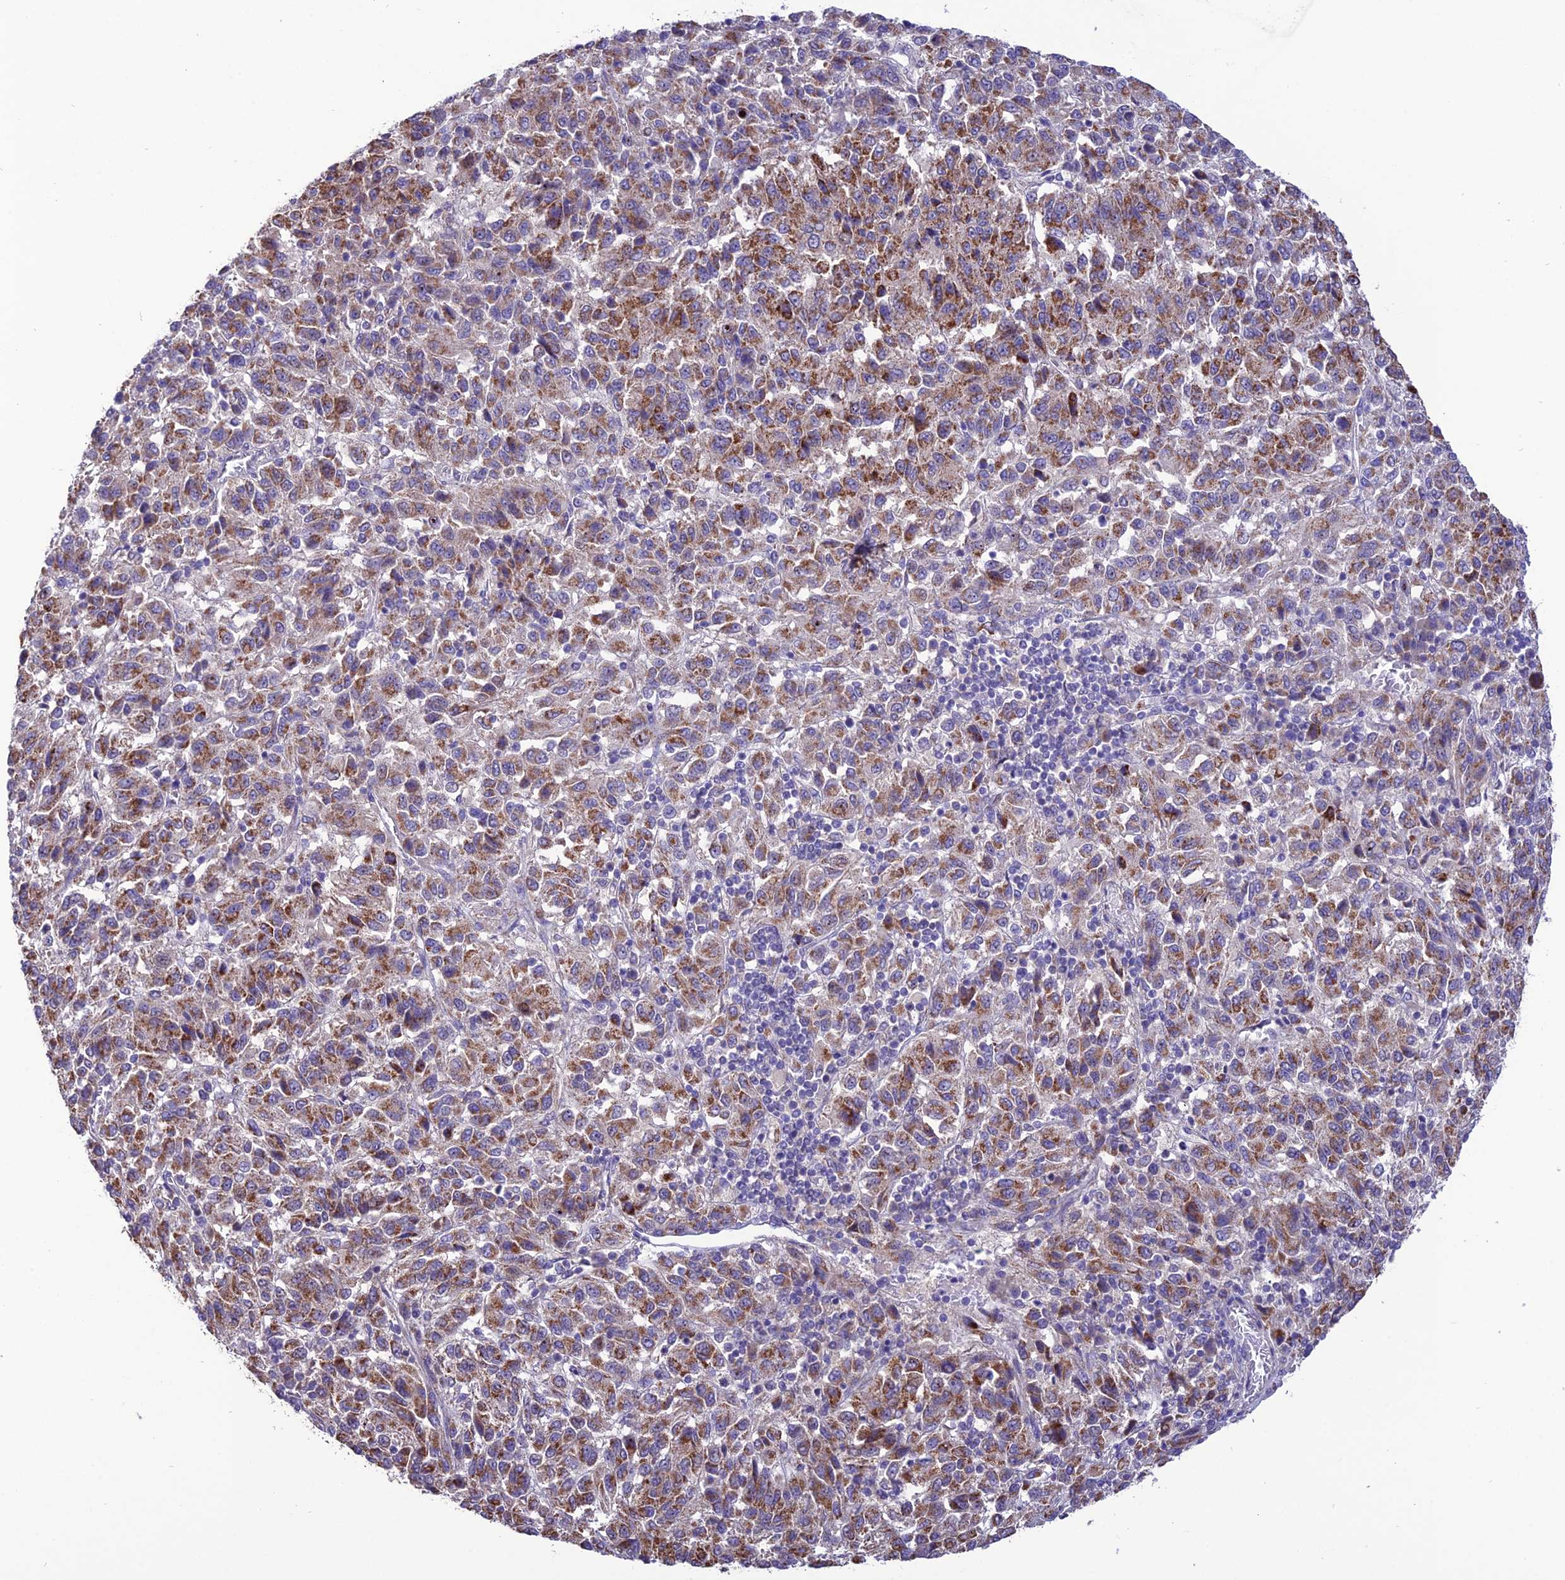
{"staining": {"intensity": "moderate", "quantity": ">75%", "location": "cytoplasmic/membranous"}, "tissue": "melanoma", "cell_type": "Tumor cells", "image_type": "cancer", "snomed": [{"axis": "morphology", "description": "Malignant melanoma, Metastatic site"}, {"axis": "topography", "description": "Lung"}], "caption": "An image showing moderate cytoplasmic/membranous expression in approximately >75% of tumor cells in melanoma, as visualized by brown immunohistochemical staining.", "gene": "HOGA1", "patient": {"sex": "male", "age": 64}}